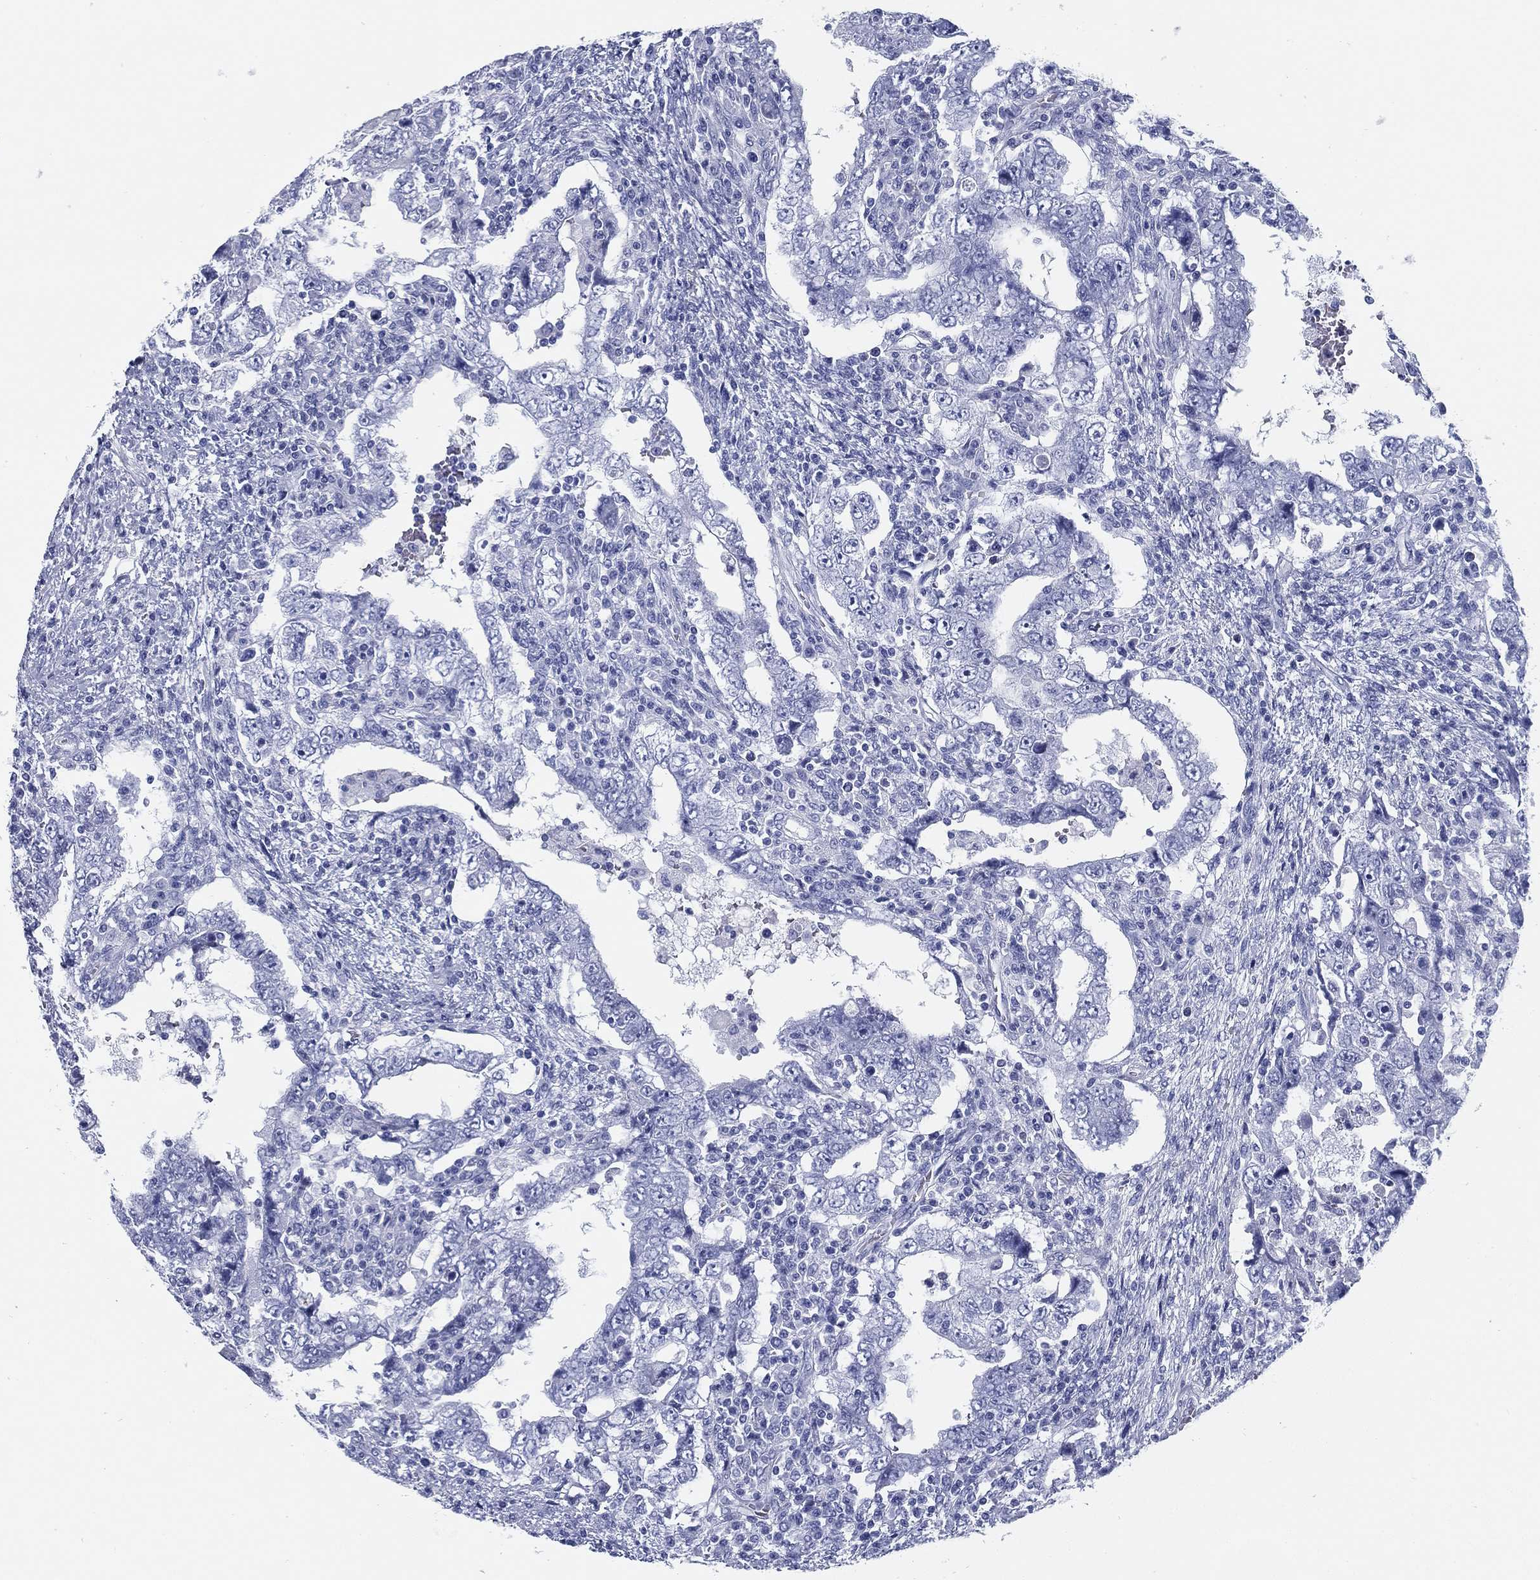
{"staining": {"intensity": "negative", "quantity": "none", "location": "none"}, "tissue": "testis cancer", "cell_type": "Tumor cells", "image_type": "cancer", "snomed": [{"axis": "morphology", "description": "Carcinoma, Embryonal, NOS"}, {"axis": "topography", "description": "Testis"}], "caption": "Immunohistochemical staining of human embryonal carcinoma (testis) exhibits no significant positivity in tumor cells.", "gene": "TMEM252", "patient": {"sex": "male", "age": 26}}